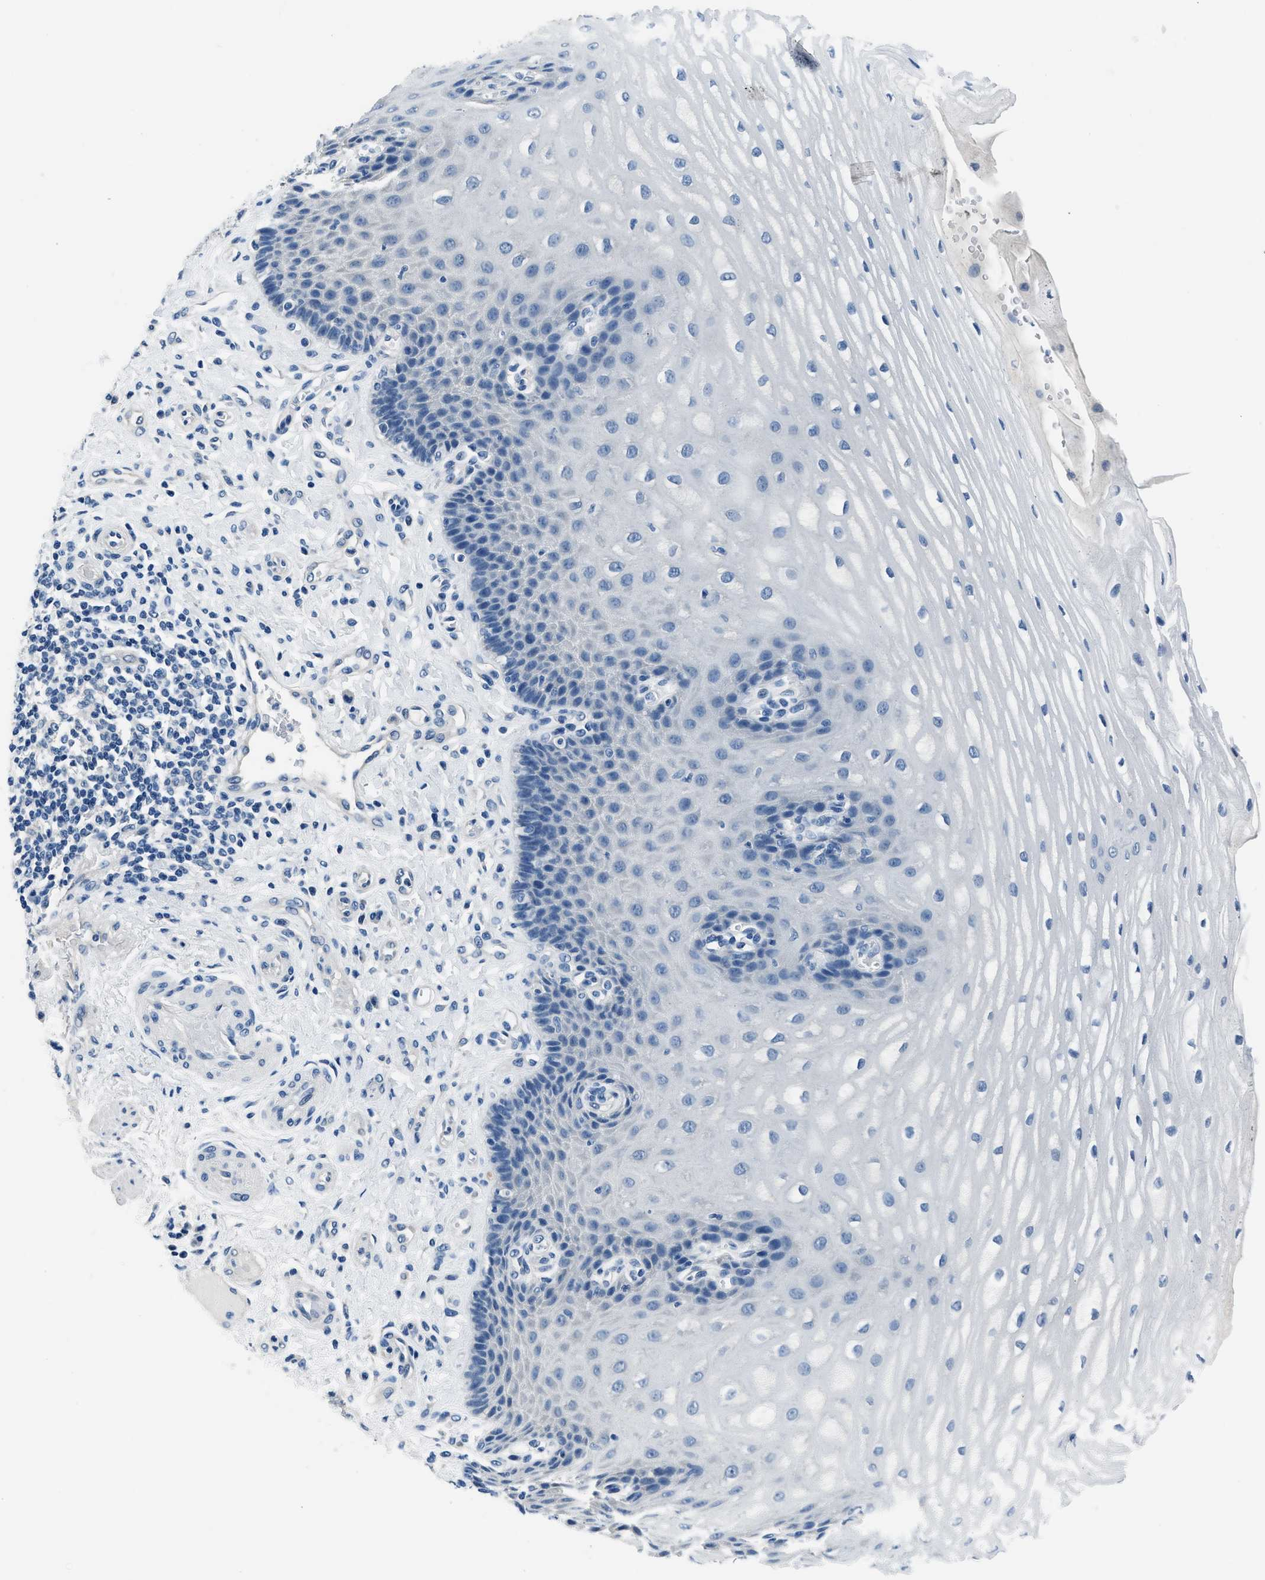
{"staining": {"intensity": "negative", "quantity": "none", "location": "none"}, "tissue": "esophagus", "cell_type": "Squamous epithelial cells", "image_type": "normal", "snomed": [{"axis": "morphology", "description": "Normal tissue, NOS"}, {"axis": "topography", "description": "Esophagus"}], "caption": "This is a histopathology image of immunohistochemistry staining of unremarkable esophagus, which shows no expression in squamous epithelial cells.", "gene": "GJA3", "patient": {"sex": "male", "age": 54}}